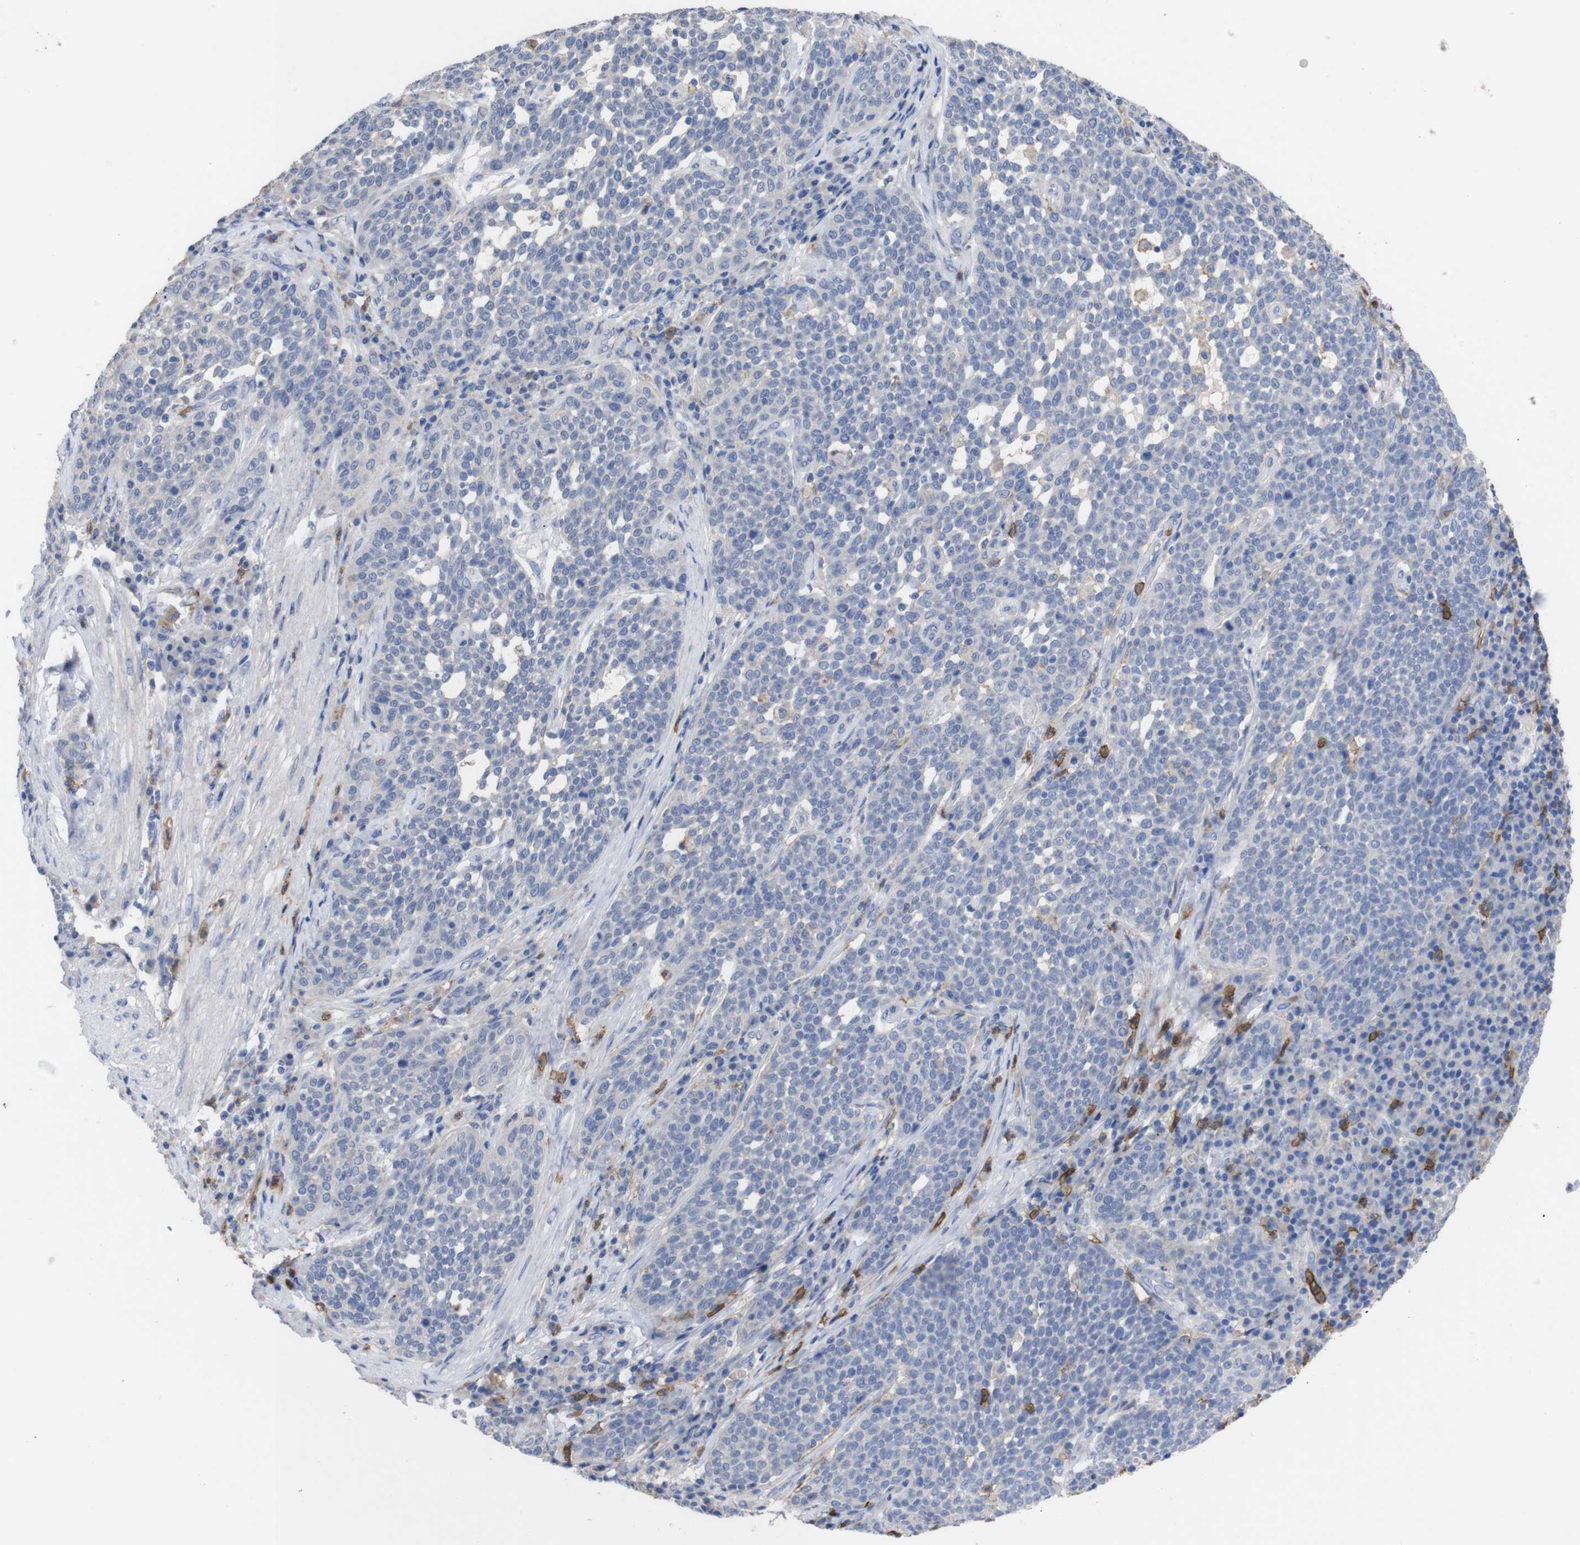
{"staining": {"intensity": "negative", "quantity": "none", "location": "none"}, "tissue": "cervical cancer", "cell_type": "Tumor cells", "image_type": "cancer", "snomed": [{"axis": "morphology", "description": "Squamous cell carcinoma, NOS"}, {"axis": "topography", "description": "Cervix"}], "caption": "This is a image of IHC staining of cervical squamous cell carcinoma, which shows no positivity in tumor cells. The staining is performed using DAB brown chromogen with nuclei counter-stained in using hematoxylin.", "gene": "C5AR1", "patient": {"sex": "female", "age": 34}}